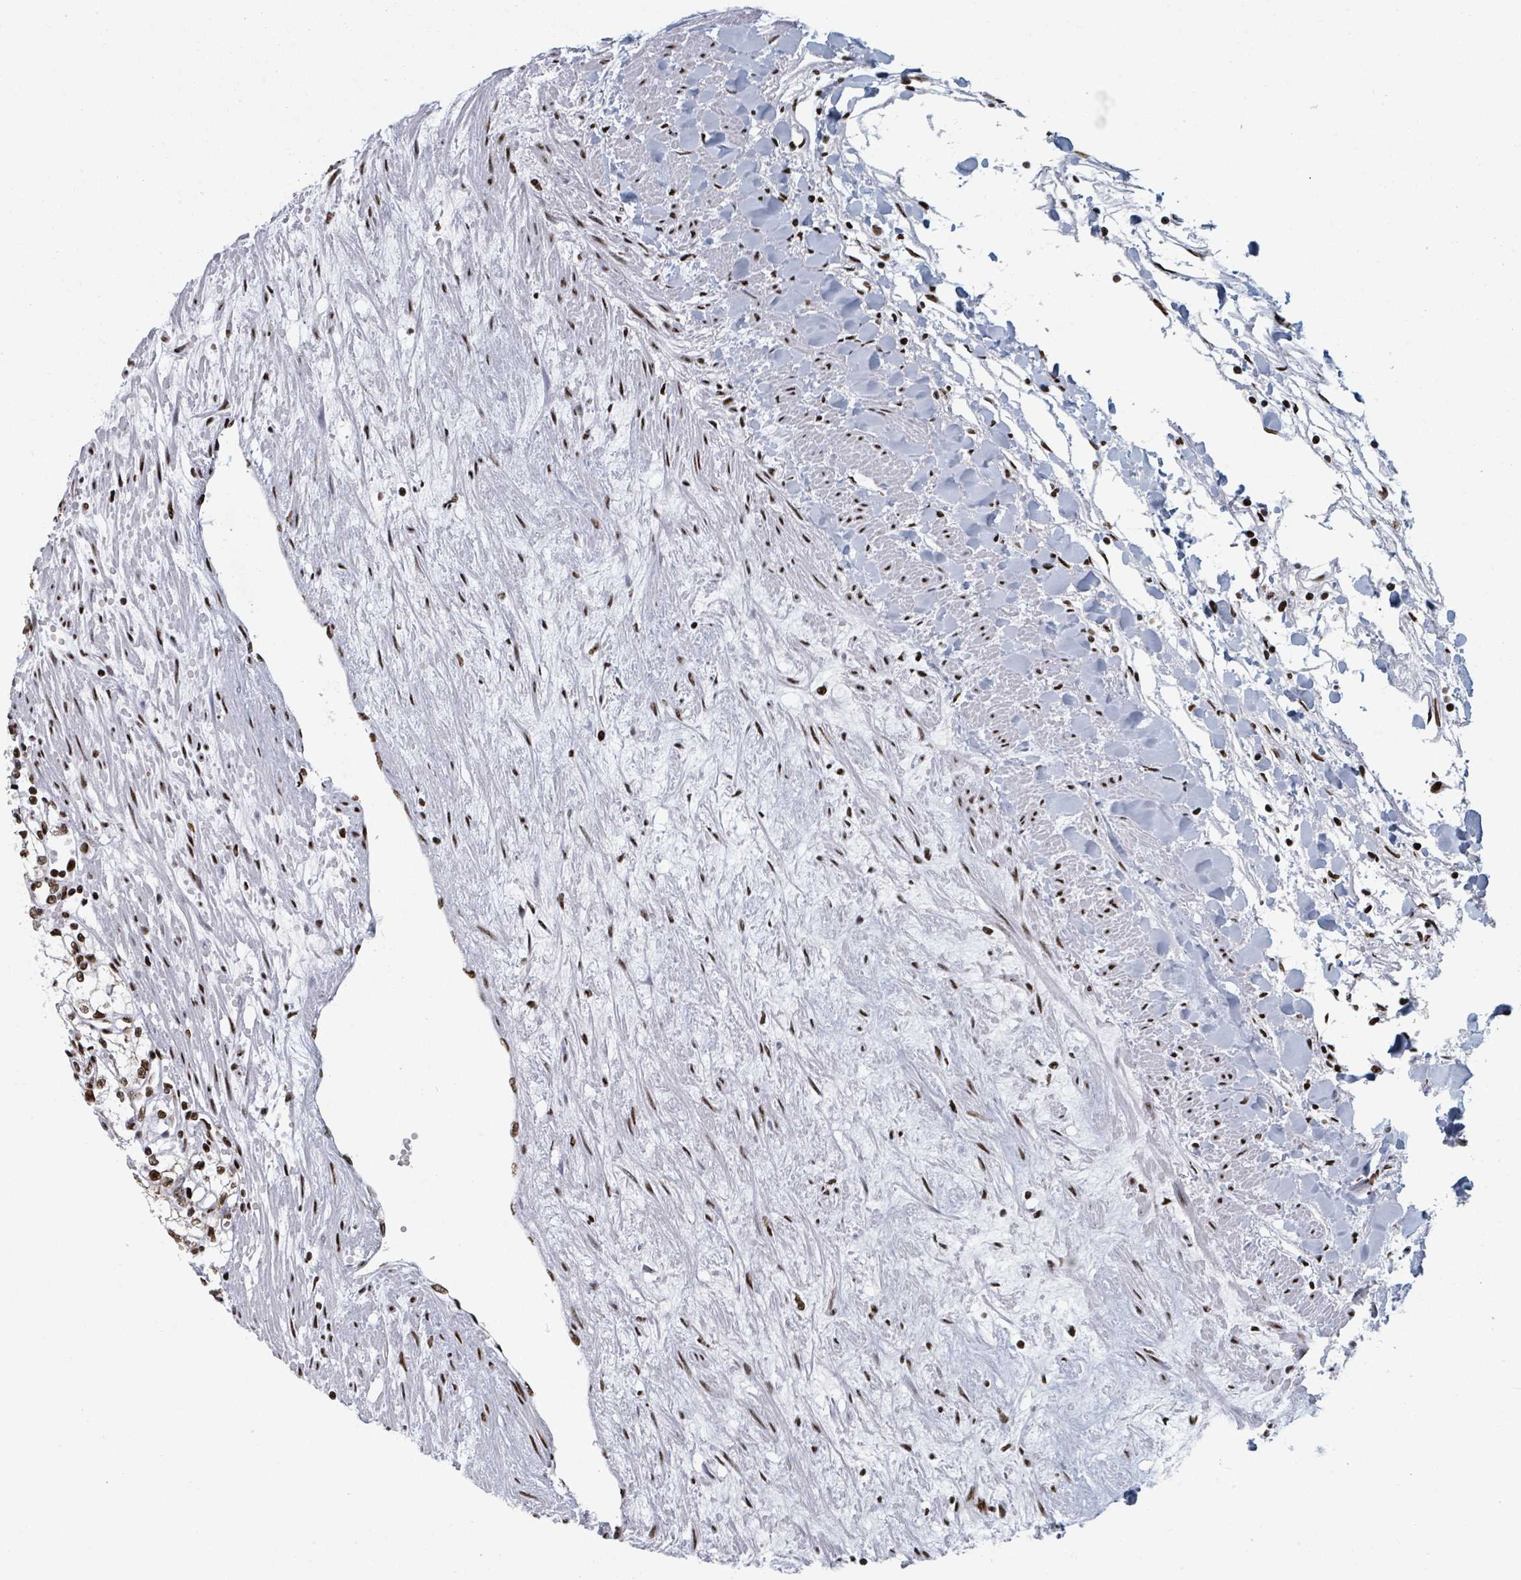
{"staining": {"intensity": "strong", "quantity": ">75%", "location": "nuclear"}, "tissue": "renal cancer", "cell_type": "Tumor cells", "image_type": "cancer", "snomed": [{"axis": "morphology", "description": "Adenocarcinoma, NOS"}, {"axis": "topography", "description": "Kidney"}], "caption": "The micrograph demonstrates immunohistochemical staining of renal adenocarcinoma. There is strong nuclear positivity is present in about >75% of tumor cells.", "gene": "DHX16", "patient": {"sex": "male", "age": 59}}